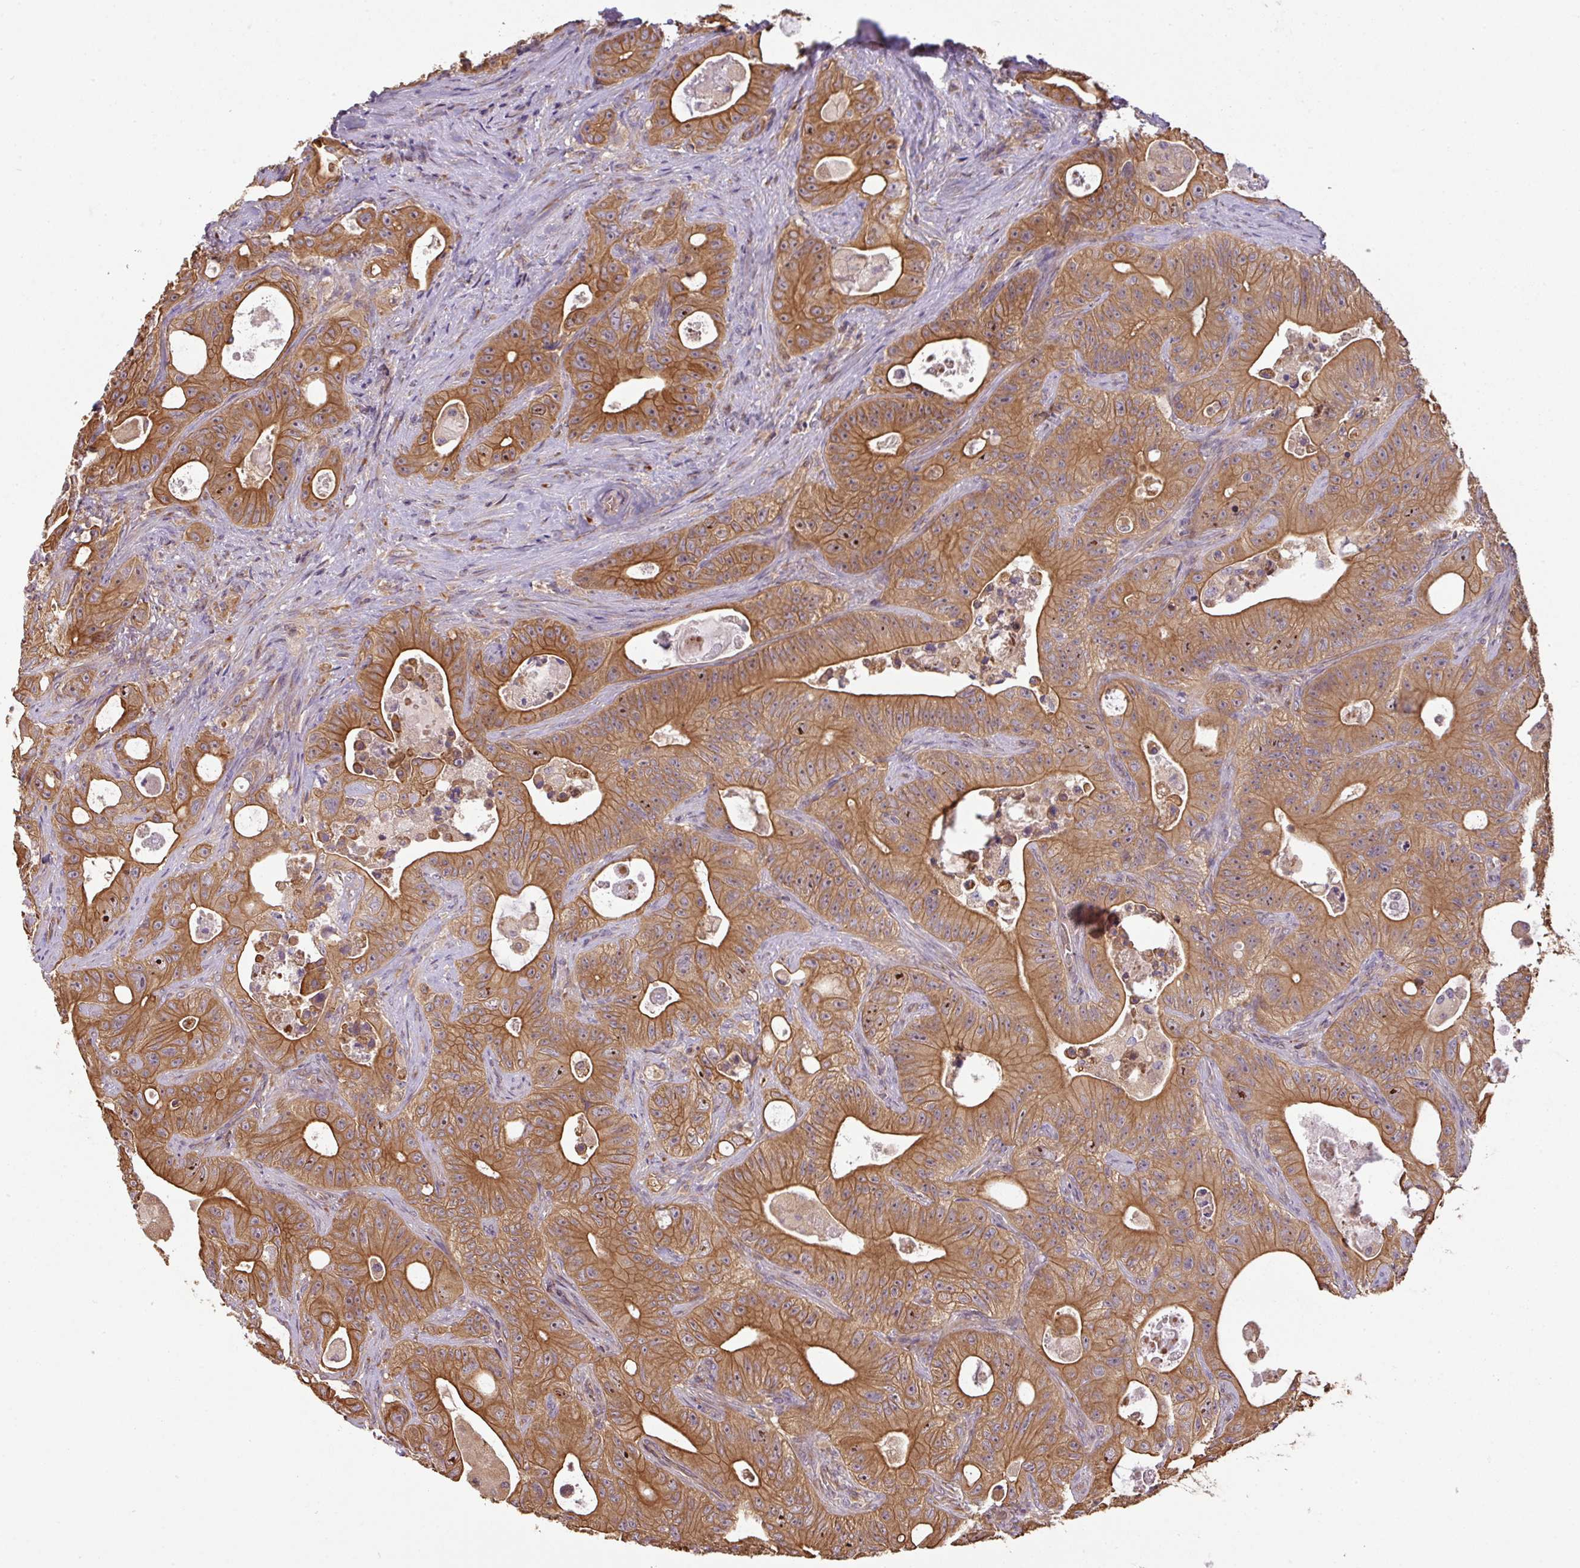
{"staining": {"intensity": "moderate", "quantity": ">75%", "location": "cytoplasmic/membranous,nuclear"}, "tissue": "colorectal cancer", "cell_type": "Tumor cells", "image_type": "cancer", "snomed": [{"axis": "morphology", "description": "Adenocarcinoma, NOS"}, {"axis": "topography", "description": "Colon"}], "caption": "This image displays colorectal cancer (adenocarcinoma) stained with immunohistochemistry (IHC) to label a protein in brown. The cytoplasmic/membranous and nuclear of tumor cells show moderate positivity for the protein. Nuclei are counter-stained blue.", "gene": "VENTX", "patient": {"sex": "female", "age": 46}}